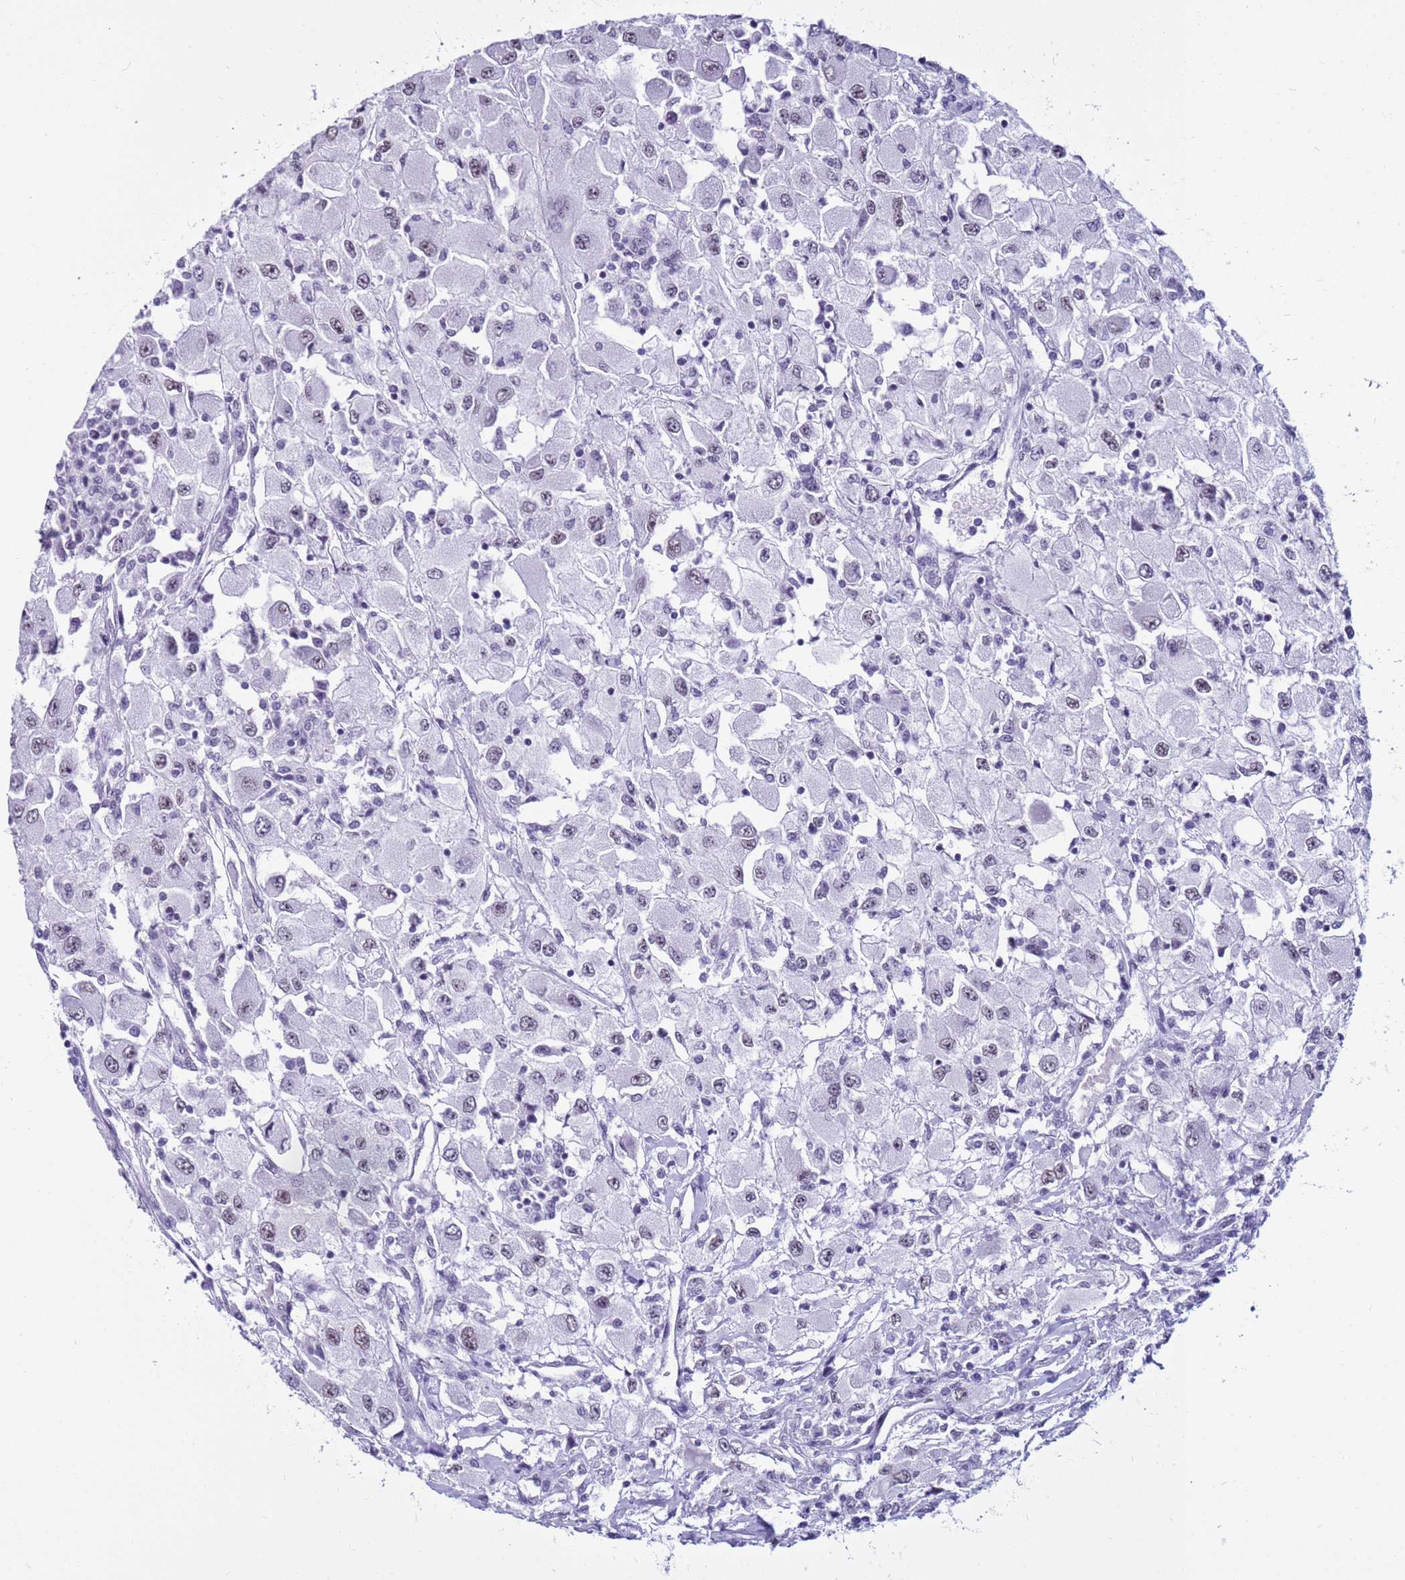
{"staining": {"intensity": "negative", "quantity": "none", "location": "none"}, "tissue": "renal cancer", "cell_type": "Tumor cells", "image_type": "cancer", "snomed": [{"axis": "morphology", "description": "Adenocarcinoma, NOS"}, {"axis": "topography", "description": "Kidney"}], "caption": "Adenocarcinoma (renal) was stained to show a protein in brown. There is no significant staining in tumor cells. (Immunohistochemistry (ihc), brightfield microscopy, high magnification).", "gene": "DHX15", "patient": {"sex": "female", "age": 67}}